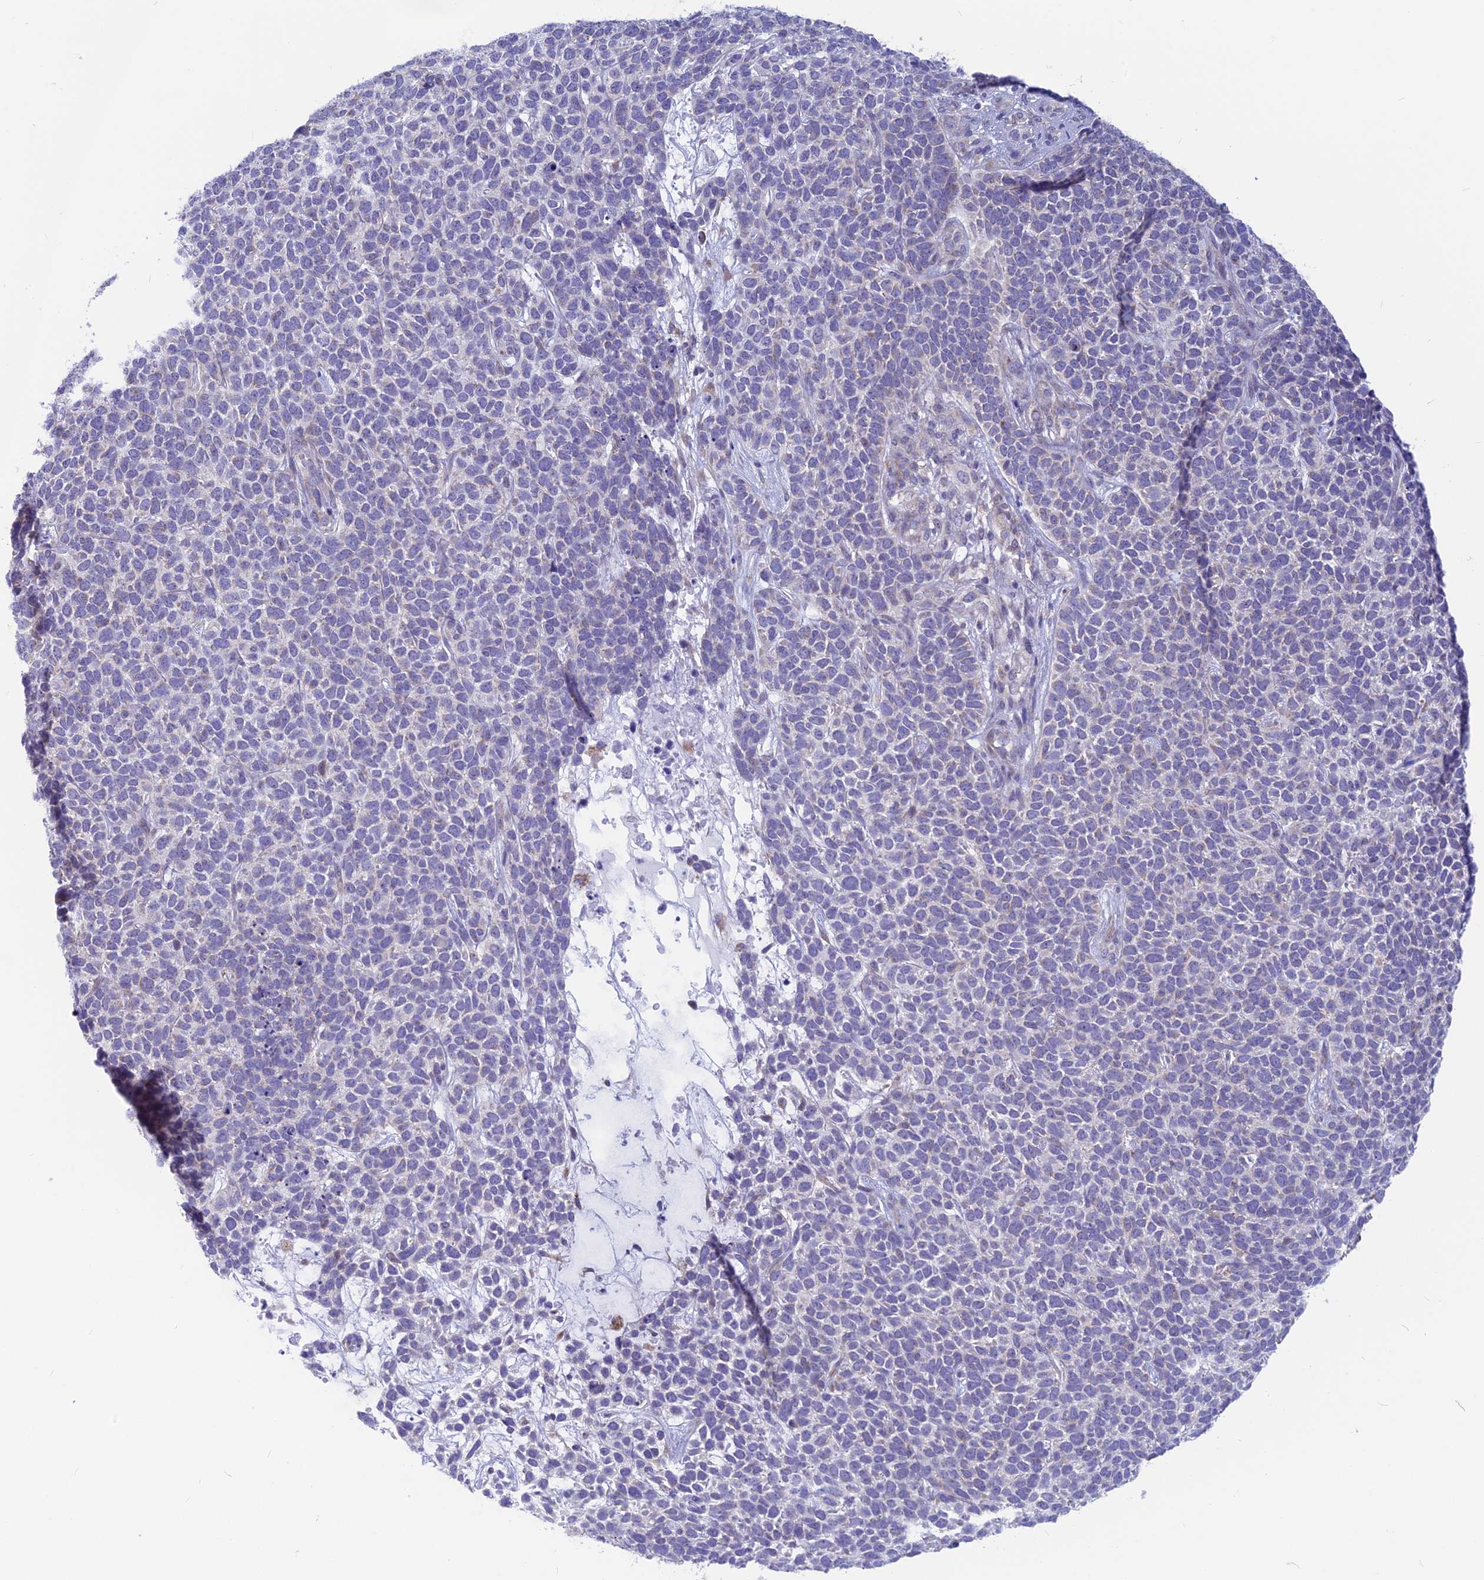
{"staining": {"intensity": "negative", "quantity": "none", "location": "none"}, "tissue": "skin cancer", "cell_type": "Tumor cells", "image_type": "cancer", "snomed": [{"axis": "morphology", "description": "Basal cell carcinoma"}, {"axis": "topography", "description": "Skin"}], "caption": "Skin cancer (basal cell carcinoma) was stained to show a protein in brown. There is no significant expression in tumor cells.", "gene": "PLAC9", "patient": {"sex": "female", "age": 84}}